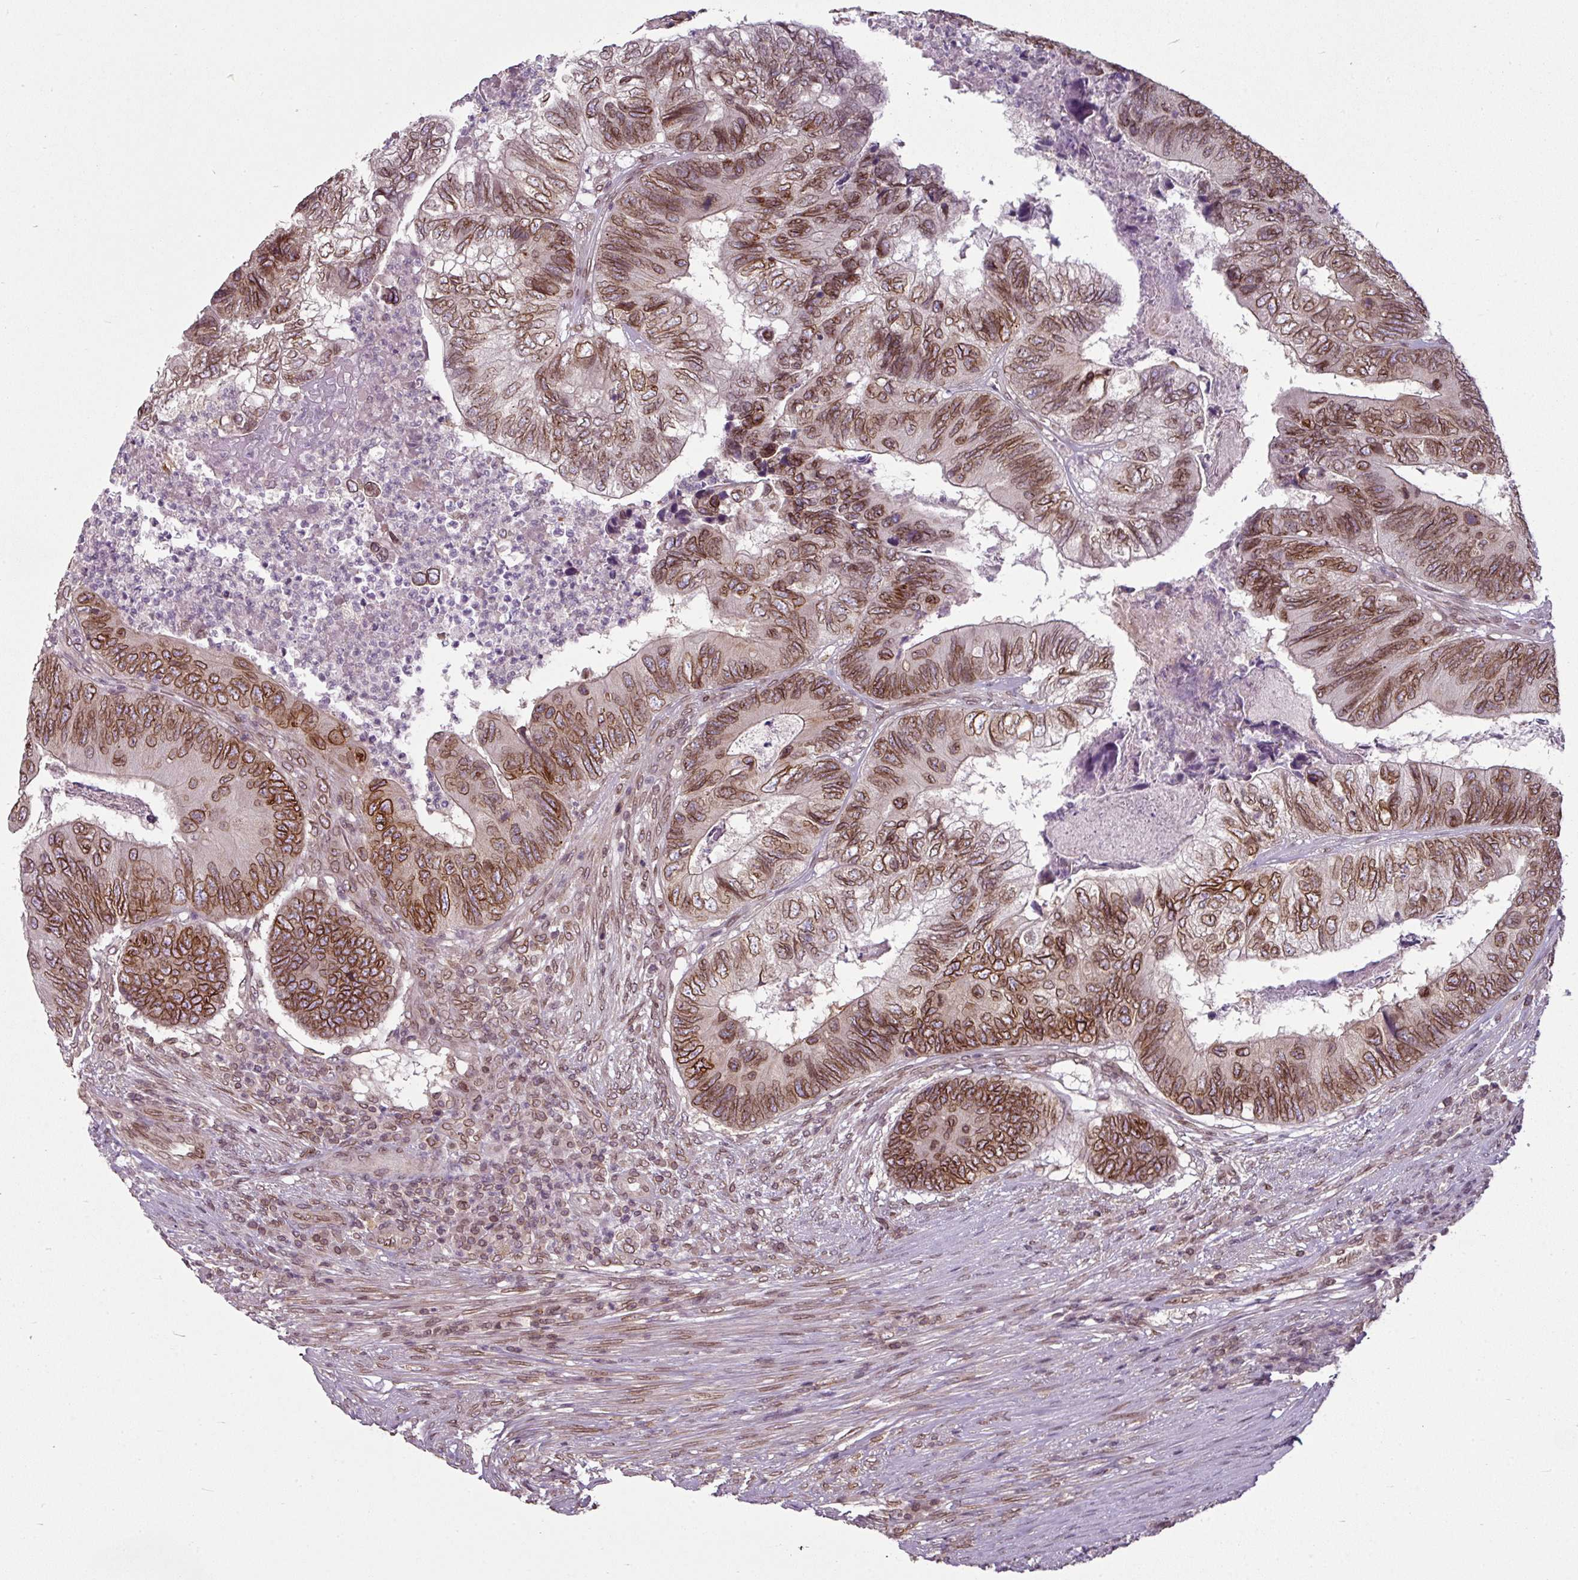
{"staining": {"intensity": "strong", "quantity": ">75%", "location": "cytoplasmic/membranous,nuclear"}, "tissue": "colorectal cancer", "cell_type": "Tumor cells", "image_type": "cancer", "snomed": [{"axis": "morphology", "description": "Adenocarcinoma, NOS"}, {"axis": "topography", "description": "Colon"}], "caption": "The image reveals staining of colorectal cancer (adenocarcinoma), revealing strong cytoplasmic/membranous and nuclear protein expression (brown color) within tumor cells.", "gene": "RANGAP1", "patient": {"sex": "female", "age": 67}}